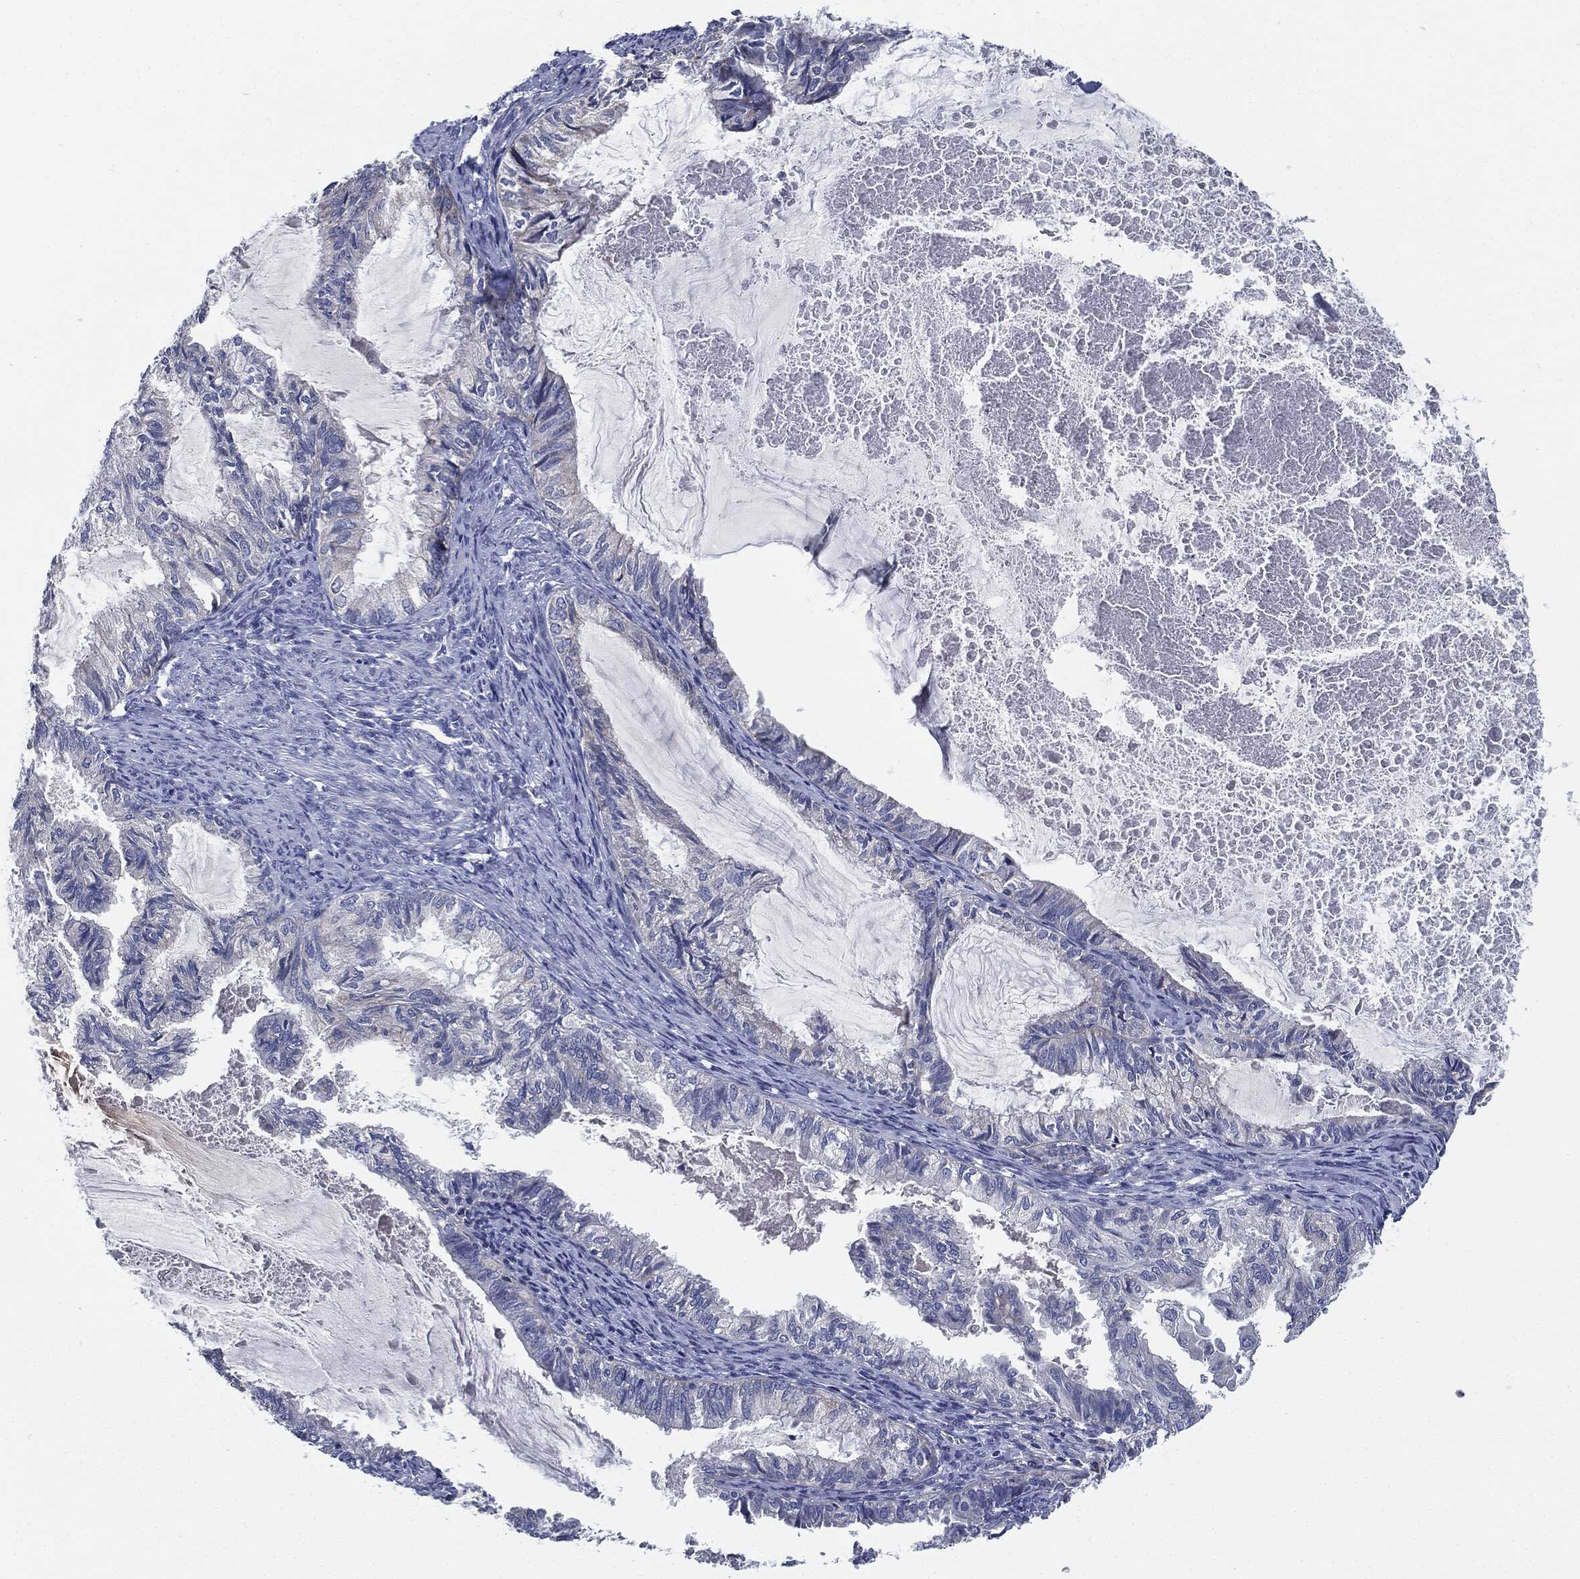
{"staining": {"intensity": "negative", "quantity": "none", "location": "none"}, "tissue": "endometrial cancer", "cell_type": "Tumor cells", "image_type": "cancer", "snomed": [{"axis": "morphology", "description": "Adenocarcinoma, NOS"}, {"axis": "topography", "description": "Endometrium"}], "caption": "DAB (3,3'-diaminobenzidine) immunohistochemical staining of endometrial cancer shows no significant expression in tumor cells.", "gene": "SIGLEC9", "patient": {"sex": "female", "age": 86}}